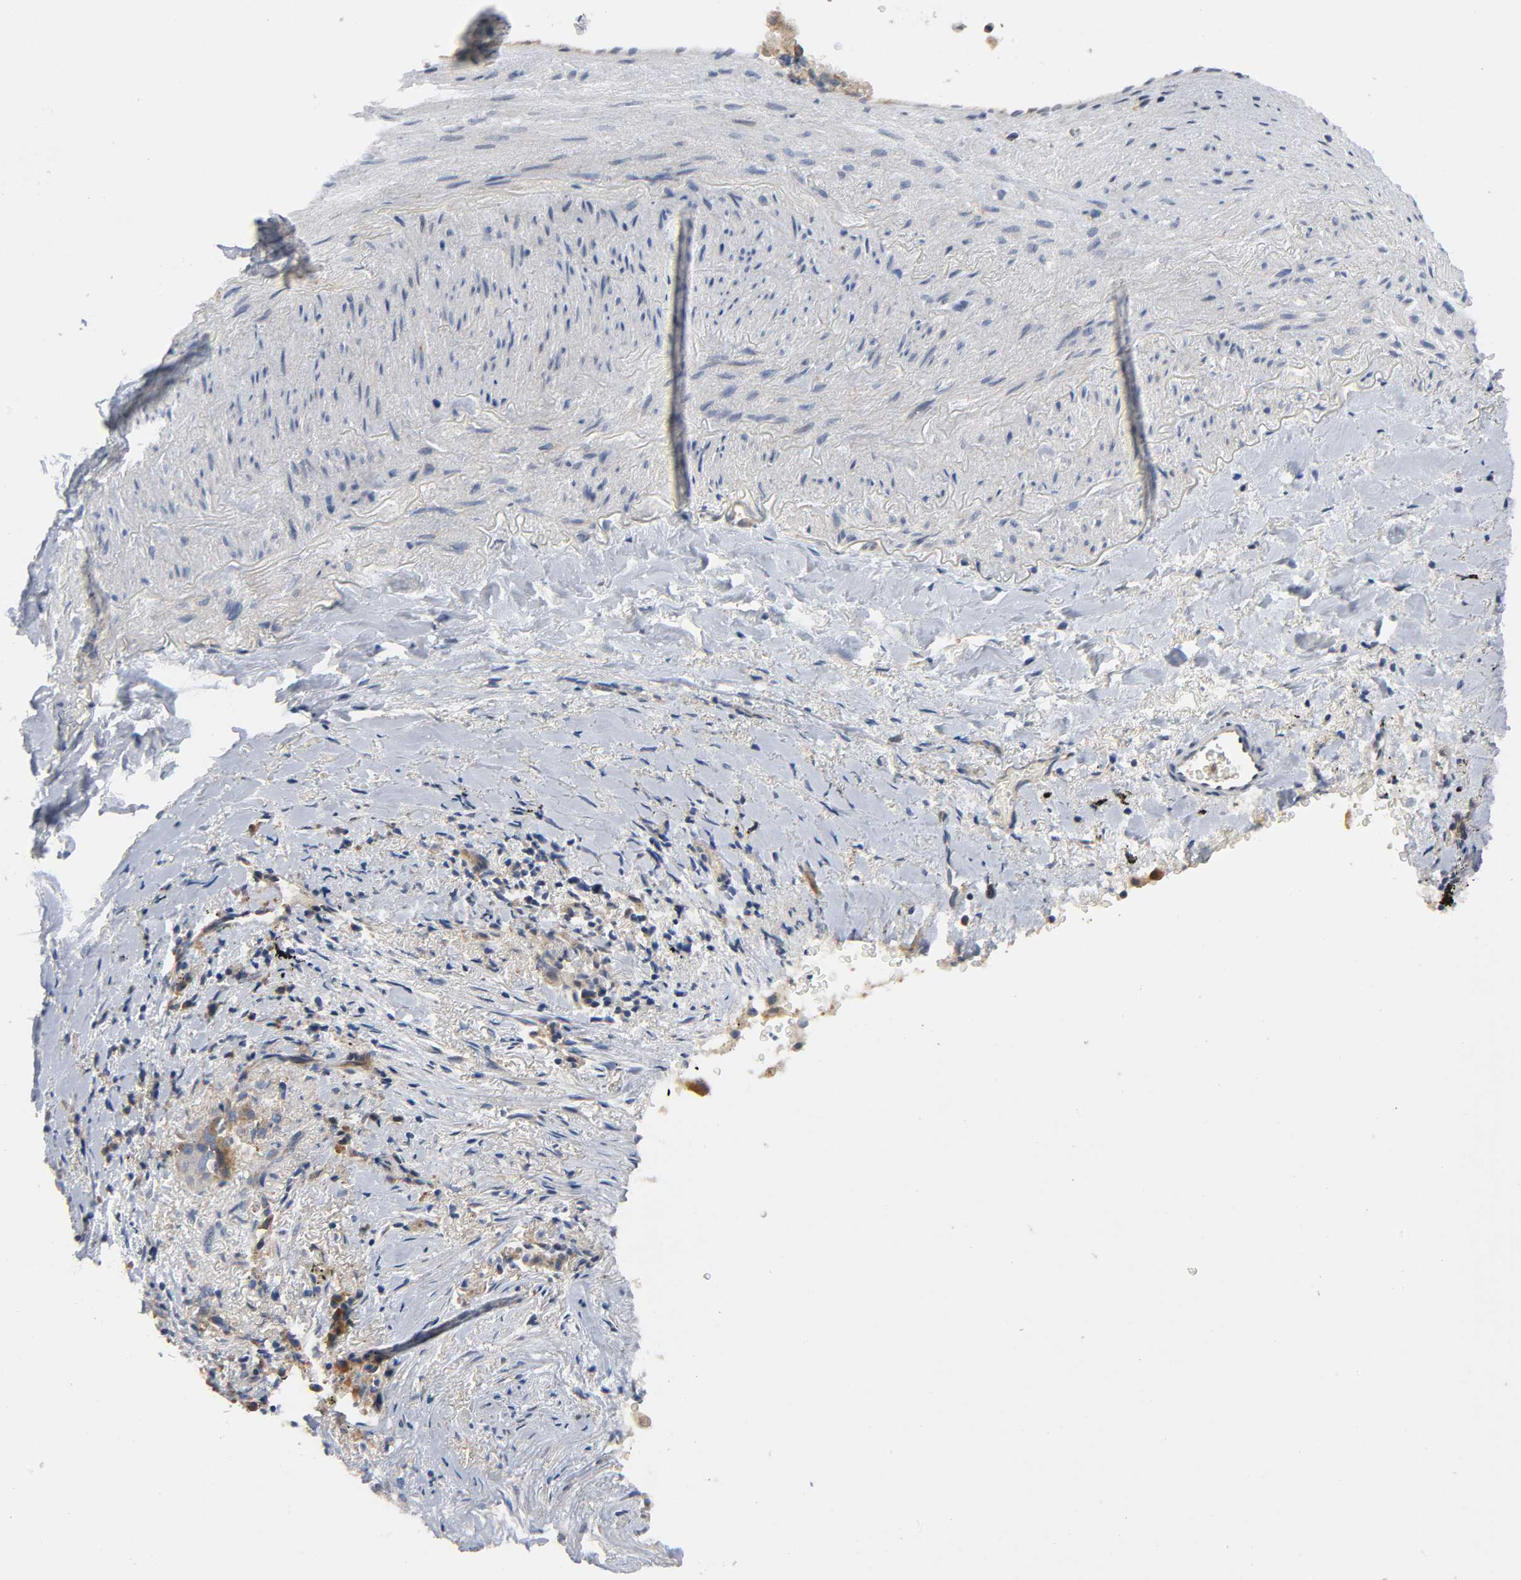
{"staining": {"intensity": "moderate", "quantity": ">75%", "location": "cytoplasmic/membranous"}, "tissue": "lung cancer", "cell_type": "Tumor cells", "image_type": "cancer", "snomed": [{"axis": "morphology", "description": "Squamous cell carcinoma, NOS"}, {"axis": "topography", "description": "Lung"}], "caption": "Lung squamous cell carcinoma stained for a protein (brown) demonstrates moderate cytoplasmic/membranous positive staining in about >75% of tumor cells.", "gene": "HDAC6", "patient": {"sex": "male", "age": 54}}